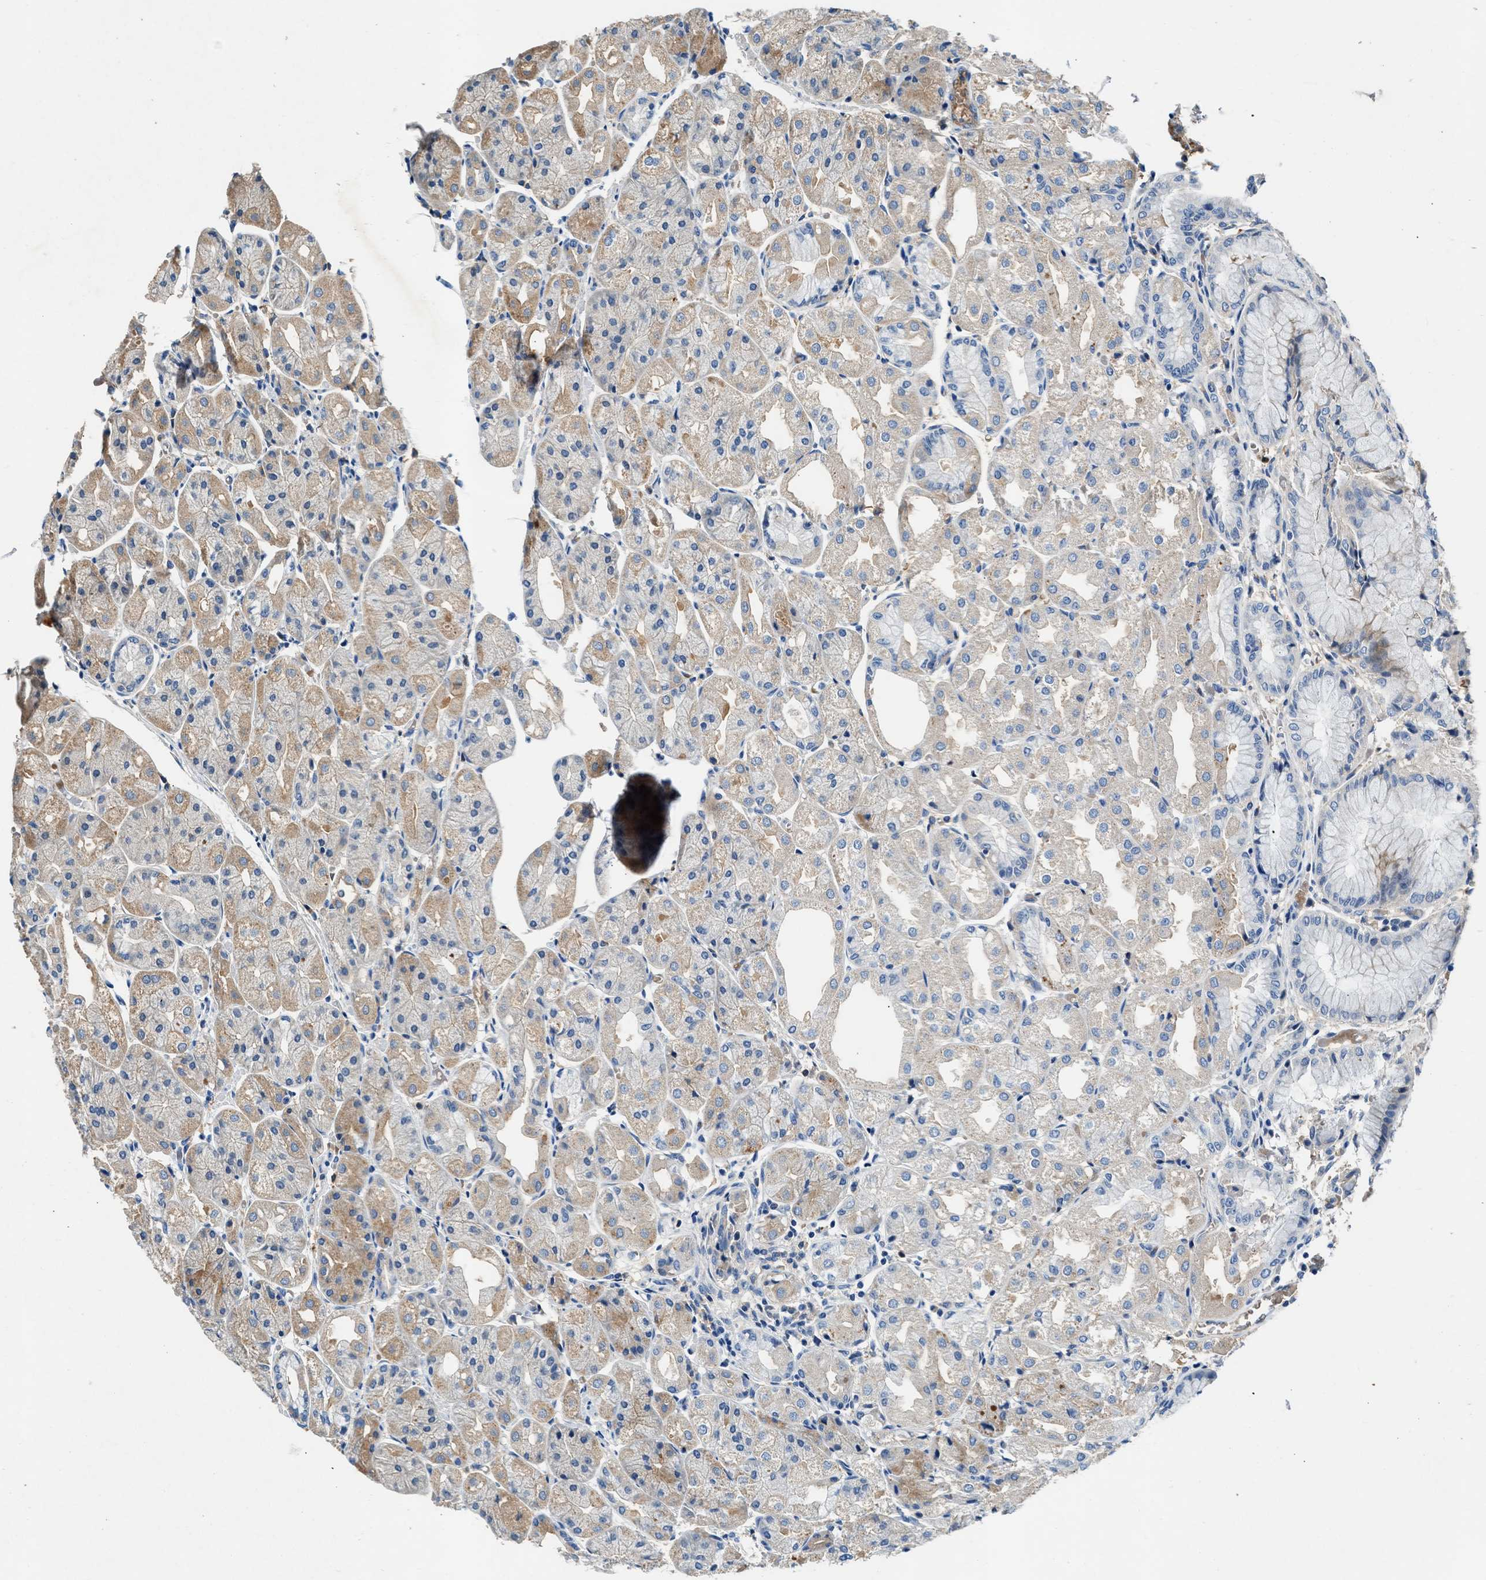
{"staining": {"intensity": "weak", "quantity": "<25%", "location": "cytoplasmic/membranous"}, "tissue": "stomach", "cell_type": "Glandular cells", "image_type": "normal", "snomed": [{"axis": "morphology", "description": "Normal tissue, NOS"}, {"axis": "topography", "description": "Stomach, upper"}], "caption": "Glandular cells show no significant protein expression in normal stomach.", "gene": "RWDD2B", "patient": {"sex": "male", "age": 72}}